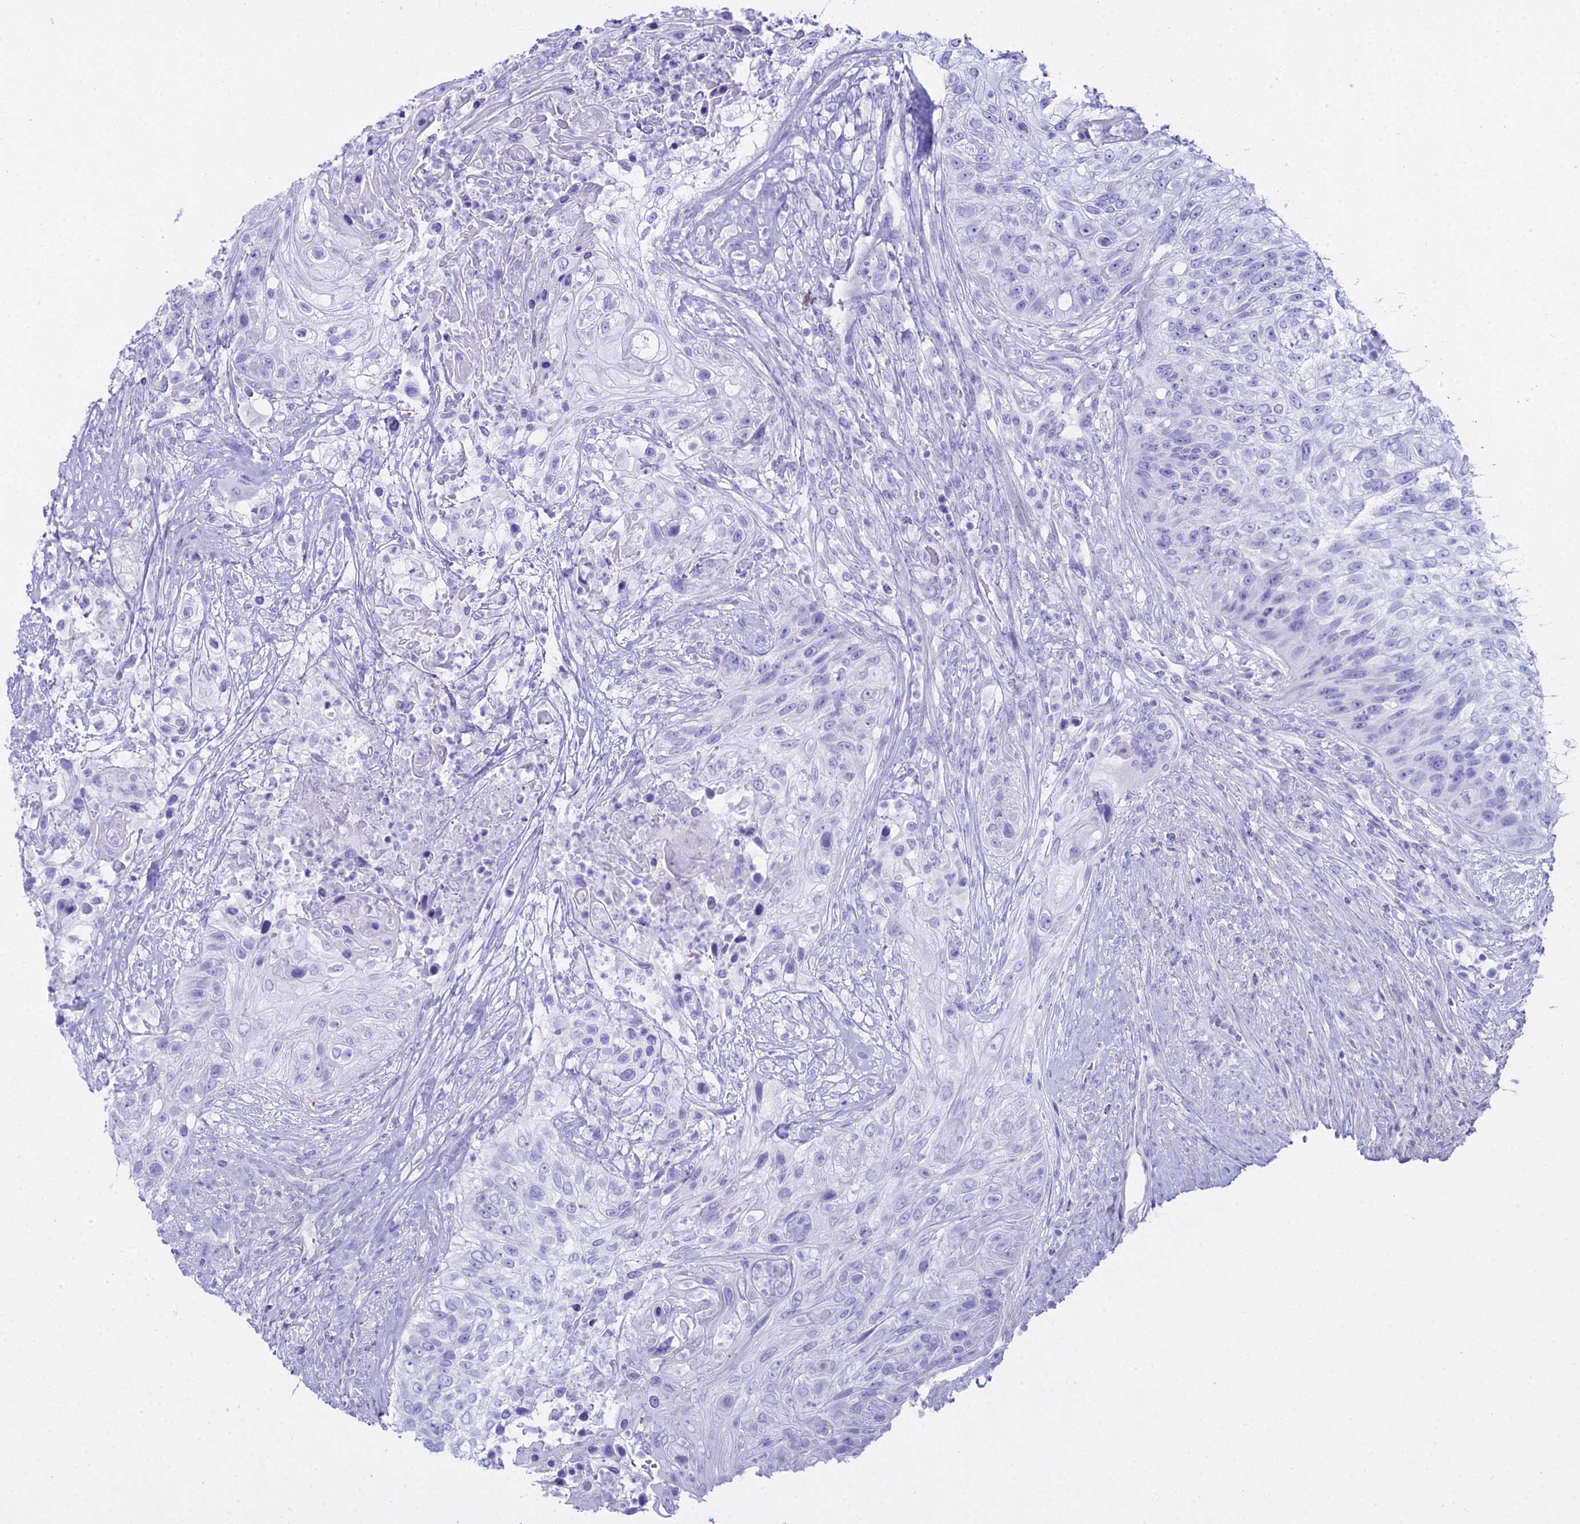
{"staining": {"intensity": "negative", "quantity": "none", "location": "none"}, "tissue": "urothelial cancer", "cell_type": "Tumor cells", "image_type": "cancer", "snomed": [{"axis": "morphology", "description": "Urothelial carcinoma, High grade"}, {"axis": "topography", "description": "Urinary bladder"}], "caption": "An immunohistochemistry micrograph of urothelial carcinoma (high-grade) is shown. There is no staining in tumor cells of urothelial carcinoma (high-grade).", "gene": "CGB2", "patient": {"sex": "female", "age": 60}}